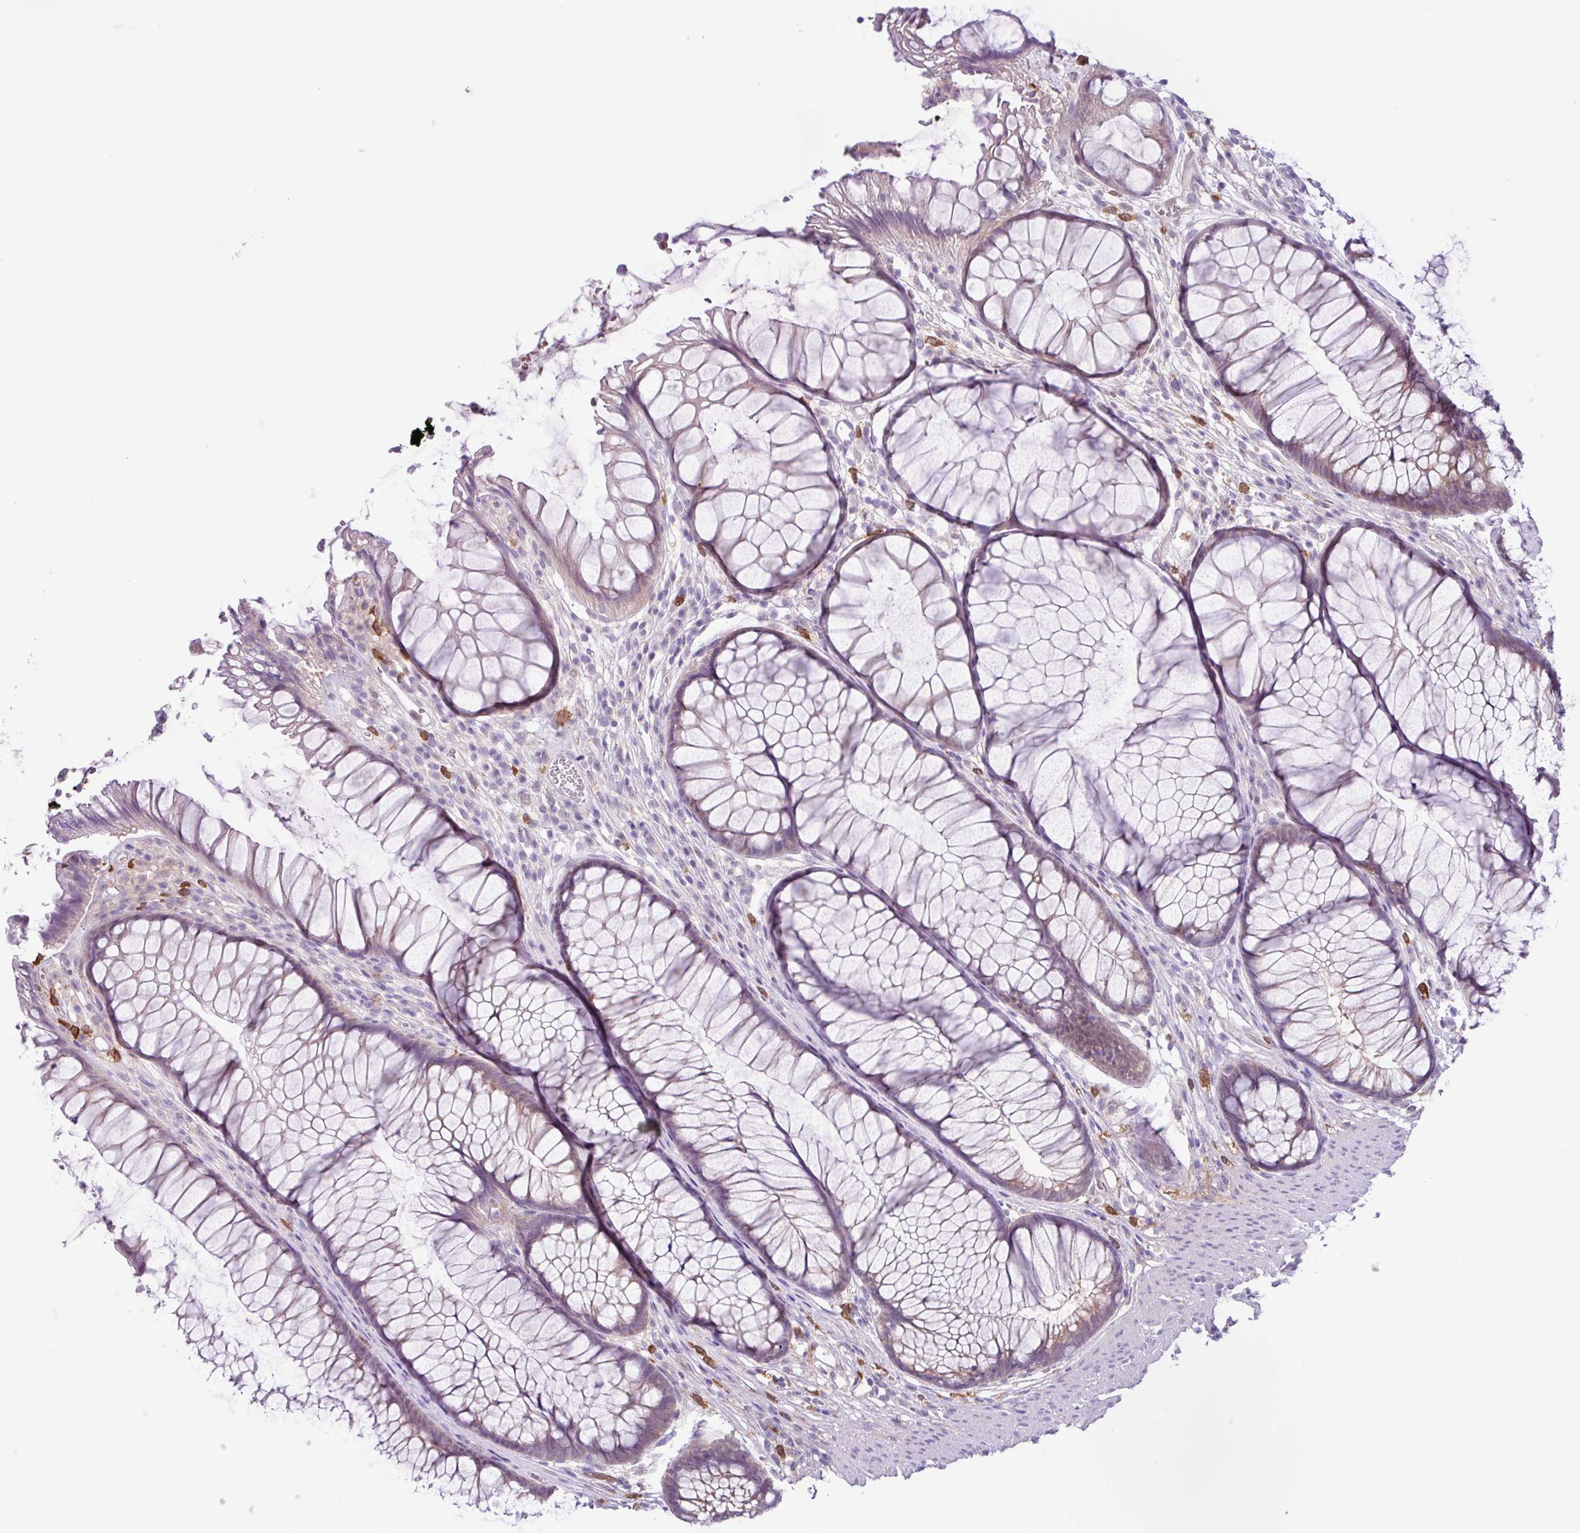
{"staining": {"intensity": "weak", "quantity": "25%-75%", "location": "cytoplasmic/membranous"}, "tissue": "rectum", "cell_type": "Glandular cells", "image_type": "normal", "snomed": [{"axis": "morphology", "description": "Normal tissue, NOS"}, {"axis": "topography", "description": "Smooth muscle"}, {"axis": "topography", "description": "Rectum"}], "caption": "High-power microscopy captured an immunohistochemistry (IHC) photomicrograph of benign rectum, revealing weak cytoplasmic/membranous positivity in about 25%-75% of glandular cells.", "gene": "TONSL", "patient": {"sex": "male", "age": 53}}